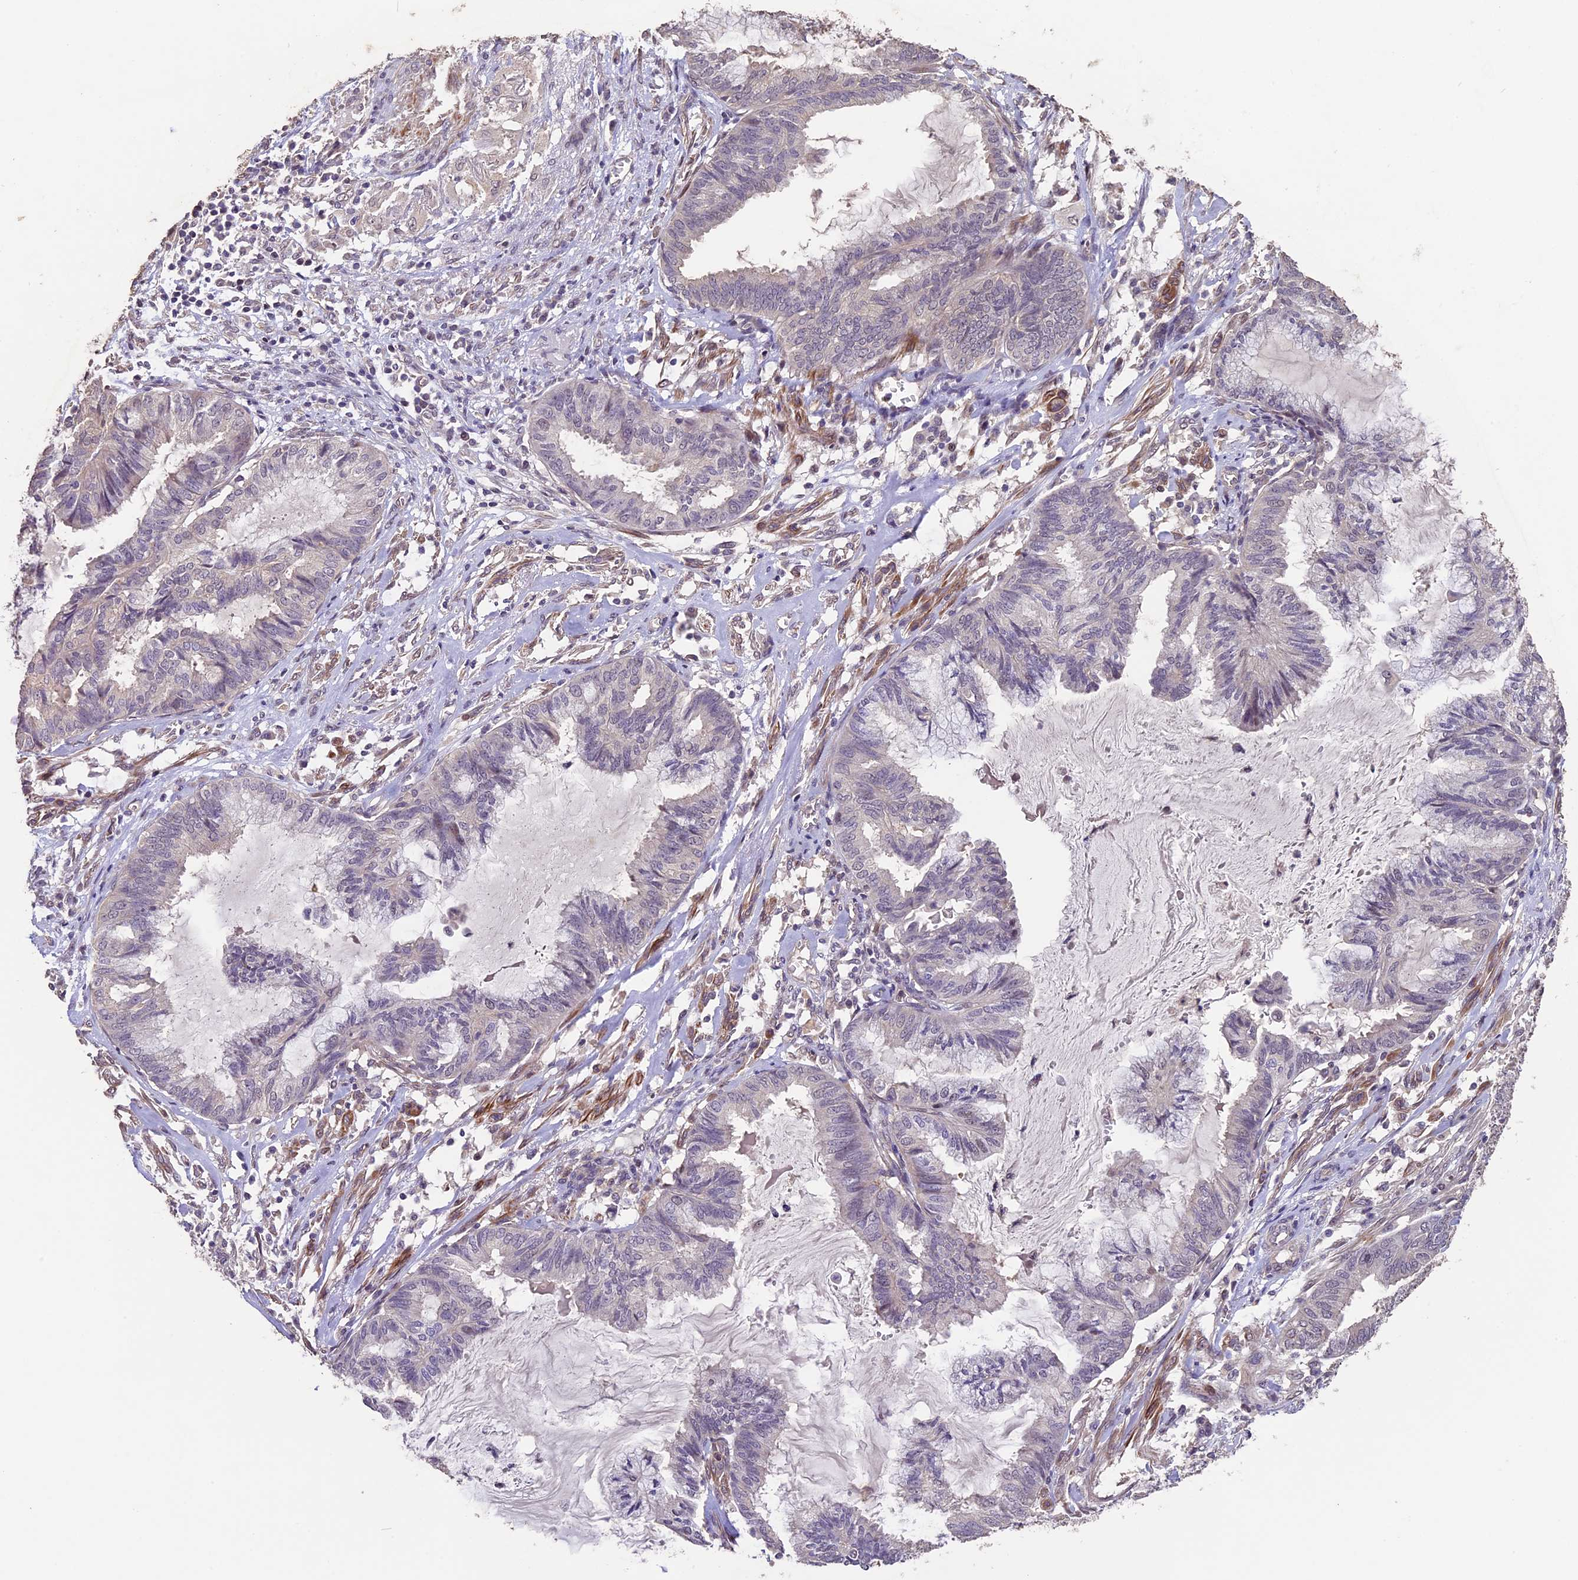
{"staining": {"intensity": "negative", "quantity": "none", "location": "none"}, "tissue": "endometrial cancer", "cell_type": "Tumor cells", "image_type": "cancer", "snomed": [{"axis": "morphology", "description": "Adenocarcinoma, NOS"}, {"axis": "topography", "description": "Endometrium"}], "caption": "An image of endometrial cancer stained for a protein exhibits no brown staining in tumor cells.", "gene": "GNB5", "patient": {"sex": "female", "age": 86}}